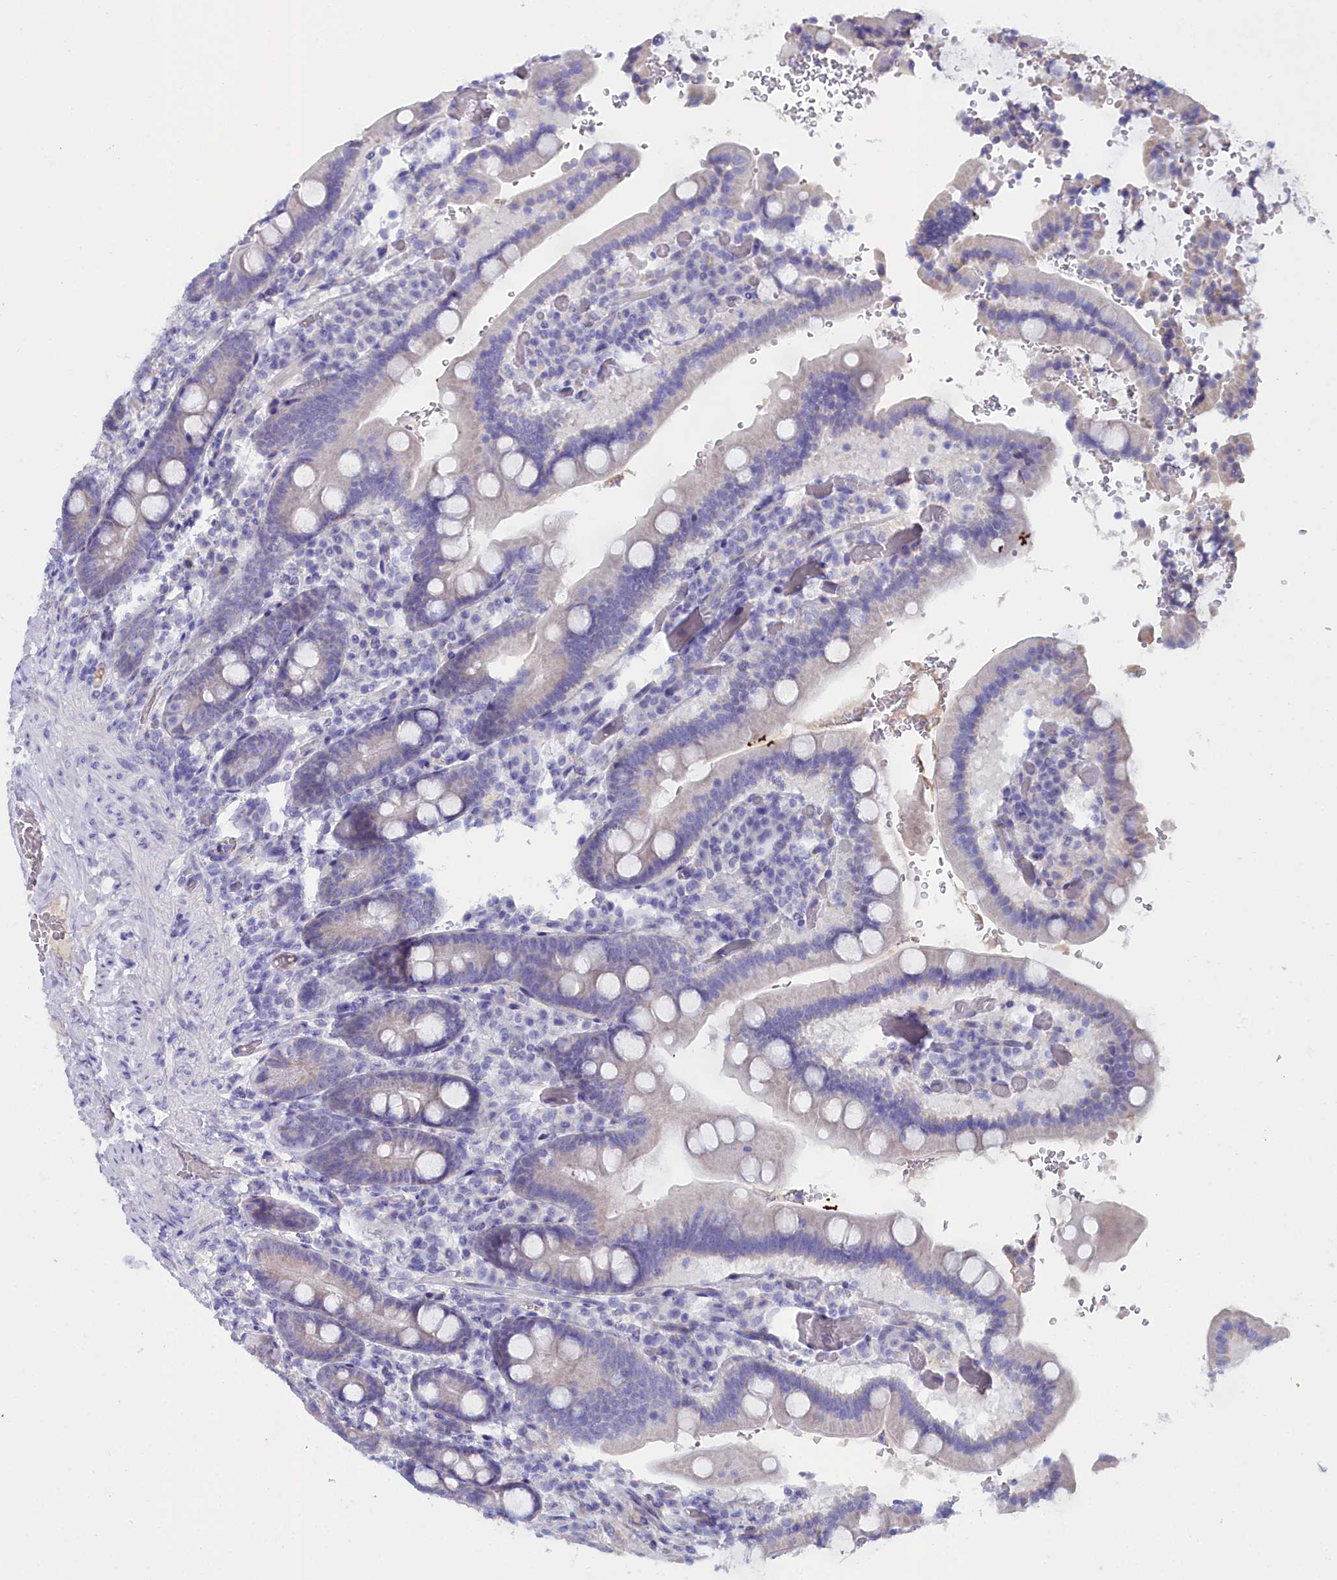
{"staining": {"intensity": "negative", "quantity": "none", "location": "none"}, "tissue": "duodenum", "cell_type": "Glandular cells", "image_type": "normal", "snomed": [{"axis": "morphology", "description": "Normal tissue, NOS"}, {"axis": "topography", "description": "Duodenum"}], "caption": "This is a histopathology image of immunohistochemistry staining of normal duodenum, which shows no staining in glandular cells.", "gene": "SLC49A3", "patient": {"sex": "female", "age": 62}}